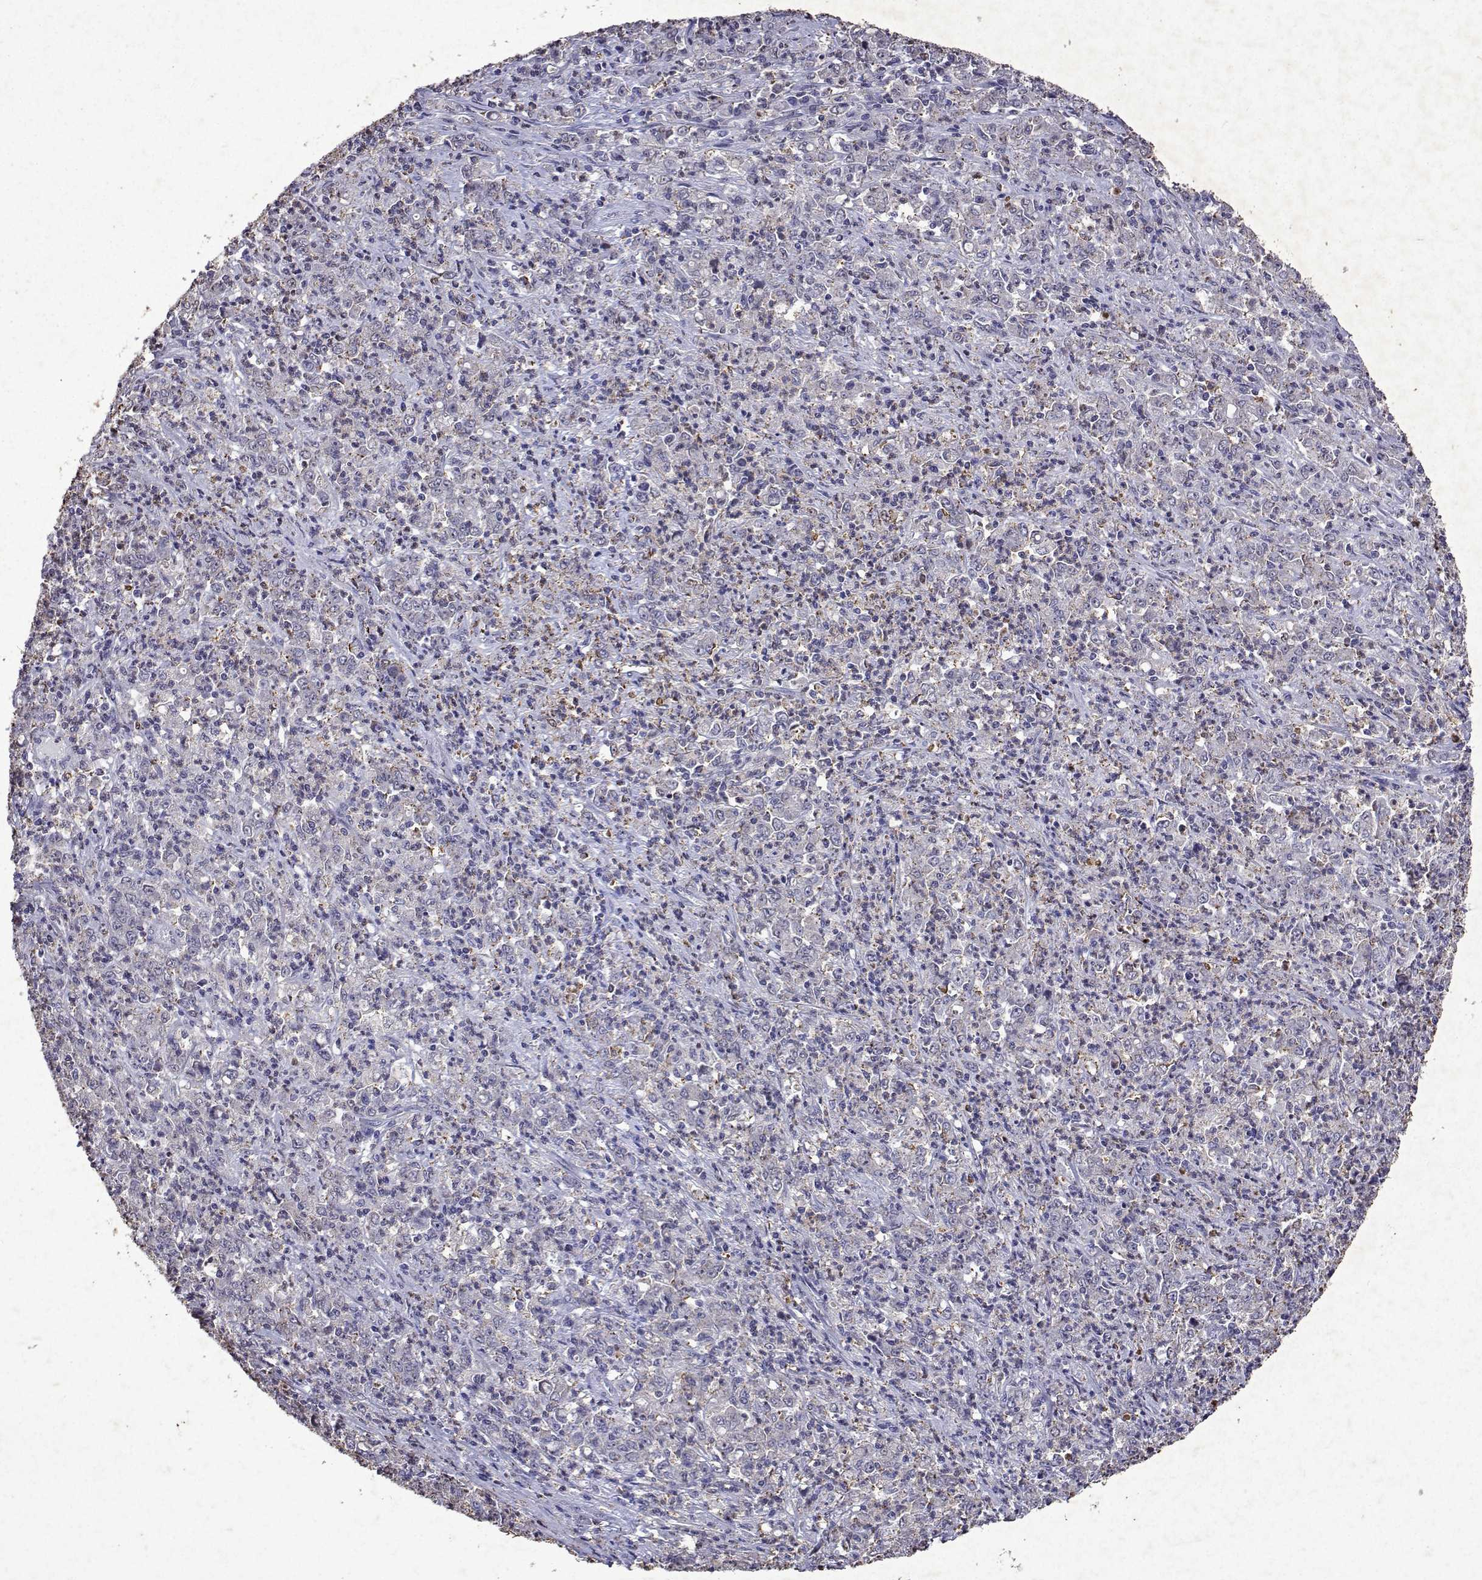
{"staining": {"intensity": "negative", "quantity": "none", "location": "none"}, "tissue": "stomach cancer", "cell_type": "Tumor cells", "image_type": "cancer", "snomed": [{"axis": "morphology", "description": "Adenocarcinoma, NOS"}, {"axis": "topography", "description": "Stomach, lower"}], "caption": "High power microscopy micrograph of an IHC photomicrograph of adenocarcinoma (stomach), revealing no significant expression in tumor cells. (Stains: DAB (3,3'-diaminobenzidine) immunohistochemistry with hematoxylin counter stain, Microscopy: brightfield microscopy at high magnification).", "gene": "DUSP28", "patient": {"sex": "female", "age": 71}}